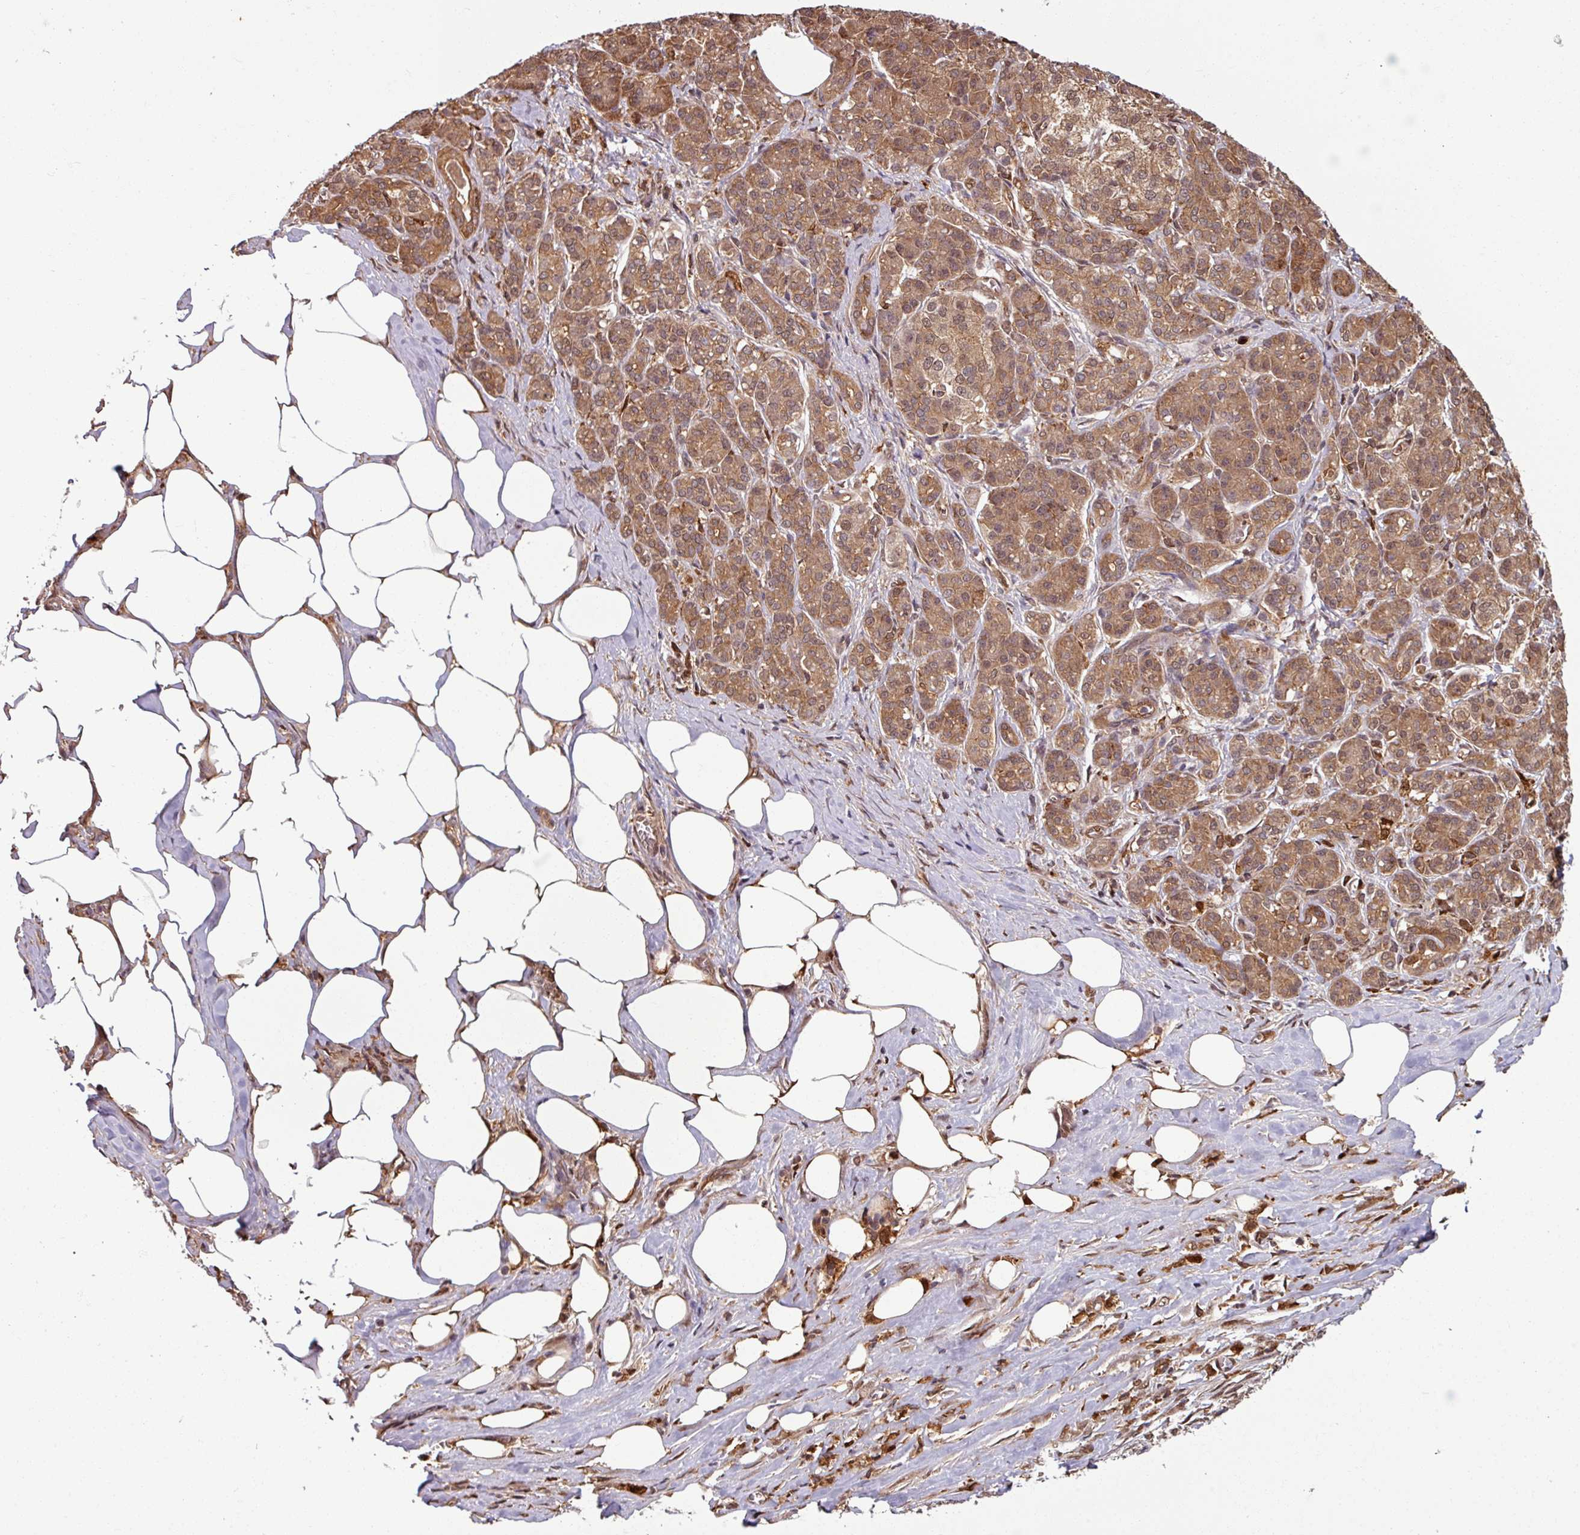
{"staining": {"intensity": "moderate", "quantity": ">75%", "location": "cytoplasmic/membranous,nuclear"}, "tissue": "pancreatic cancer", "cell_type": "Tumor cells", "image_type": "cancer", "snomed": [{"axis": "morphology", "description": "Adenocarcinoma, NOS"}, {"axis": "topography", "description": "Pancreas"}], "caption": "Moderate cytoplasmic/membranous and nuclear expression is appreciated in approximately >75% of tumor cells in pancreatic cancer.", "gene": "KCTD11", "patient": {"sex": "male", "age": 57}}